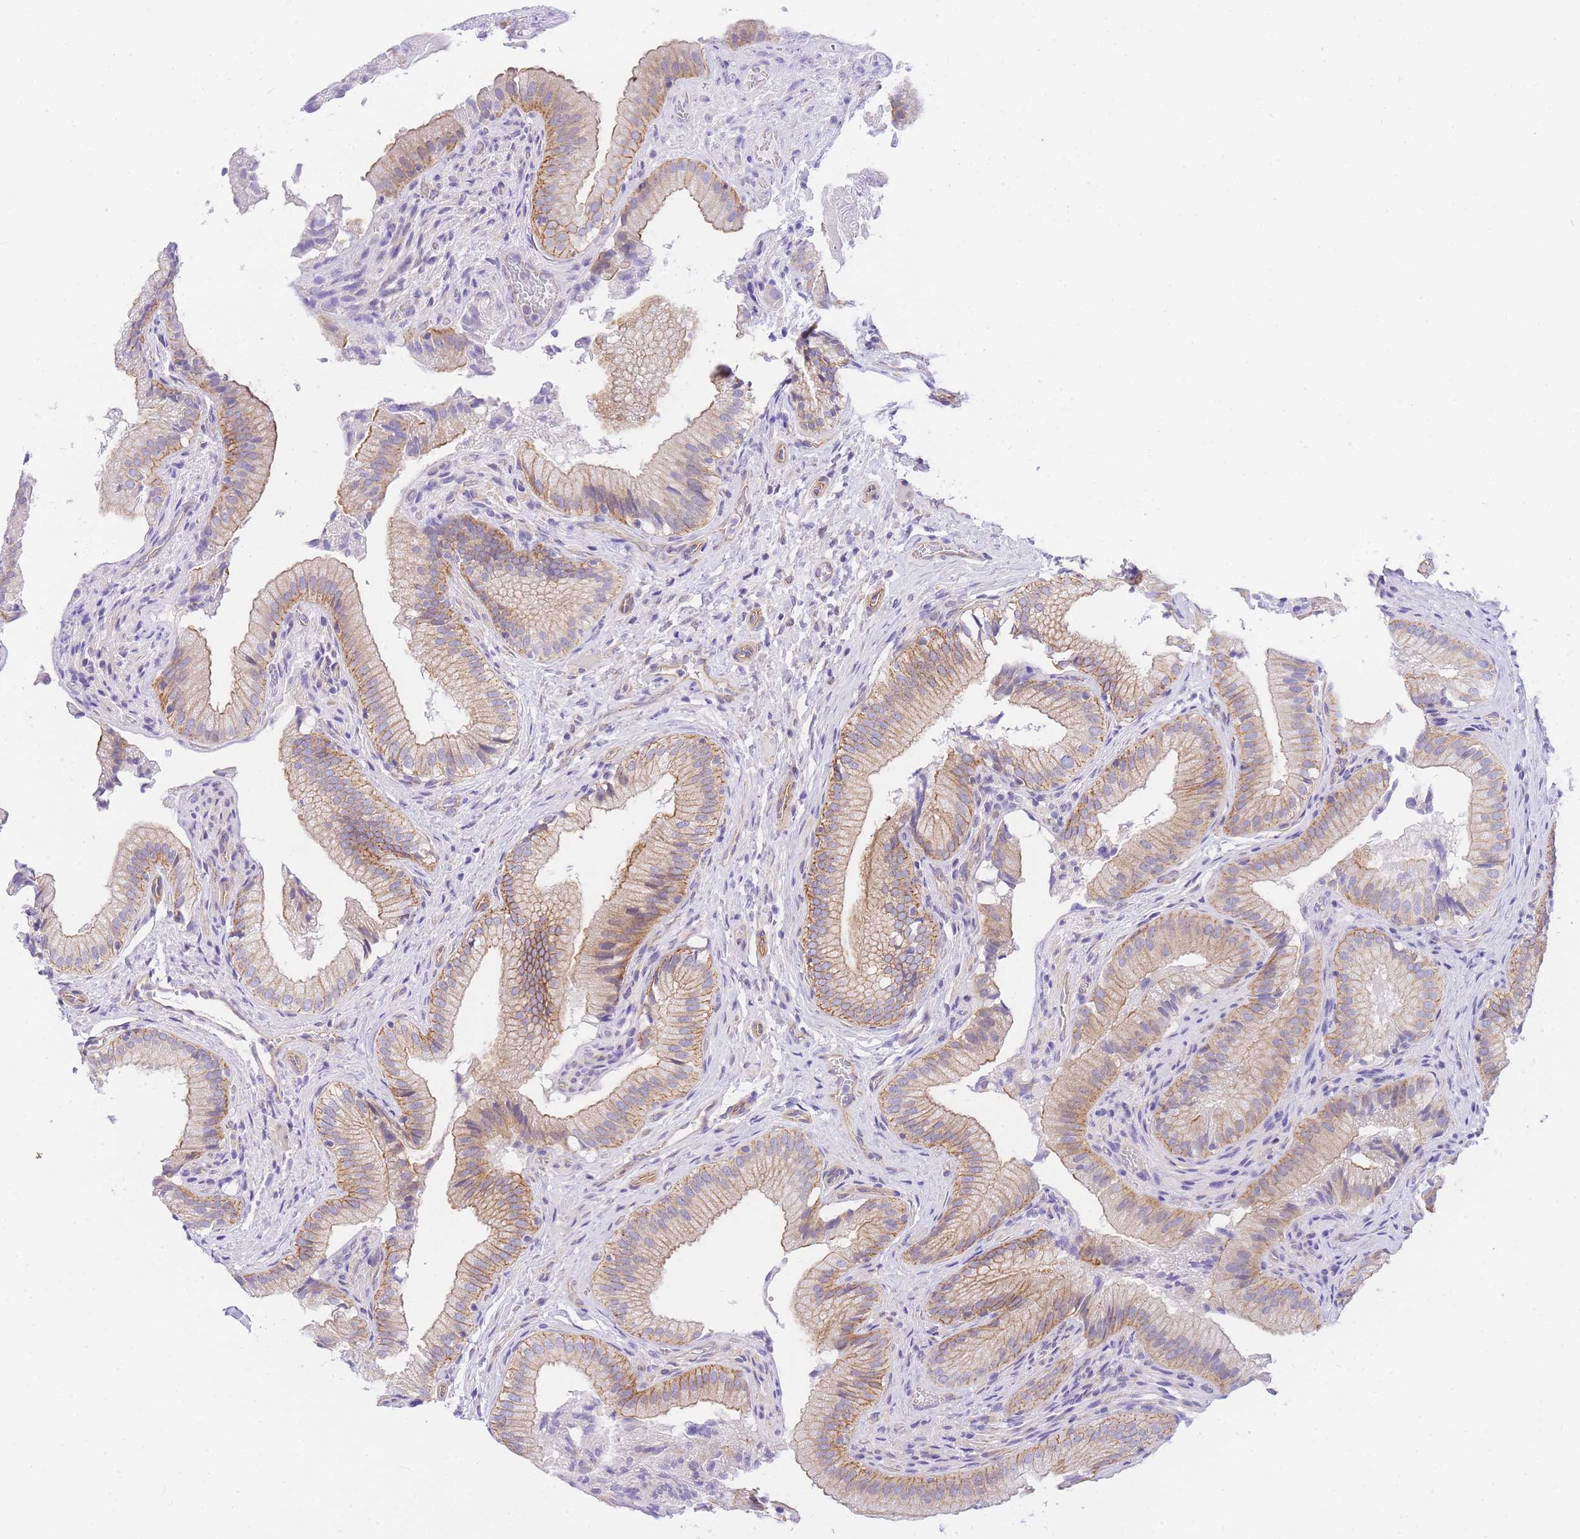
{"staining": {"intensity": "moderate", "quantity": "25%-75%", "location": "cytoplasmic/membranous"}, "tissue": "gallbladder", "cell_type": "Glandular cells", "image_type": "normal", "snomed": [{"axis": "morphology", "description": "Normal tissue, NOS"}, {"axis": "topography", "description": "Gallbladder"}], "caption": "This is a histology image of immunohistochemistry (IHC) staining of unremarkable gallbladder, which shows moderate expression in the cytoplasmic/membranous of glandular cells.", "gene": "SRSF12", "patient": {"sex": "female", "age": 30}}